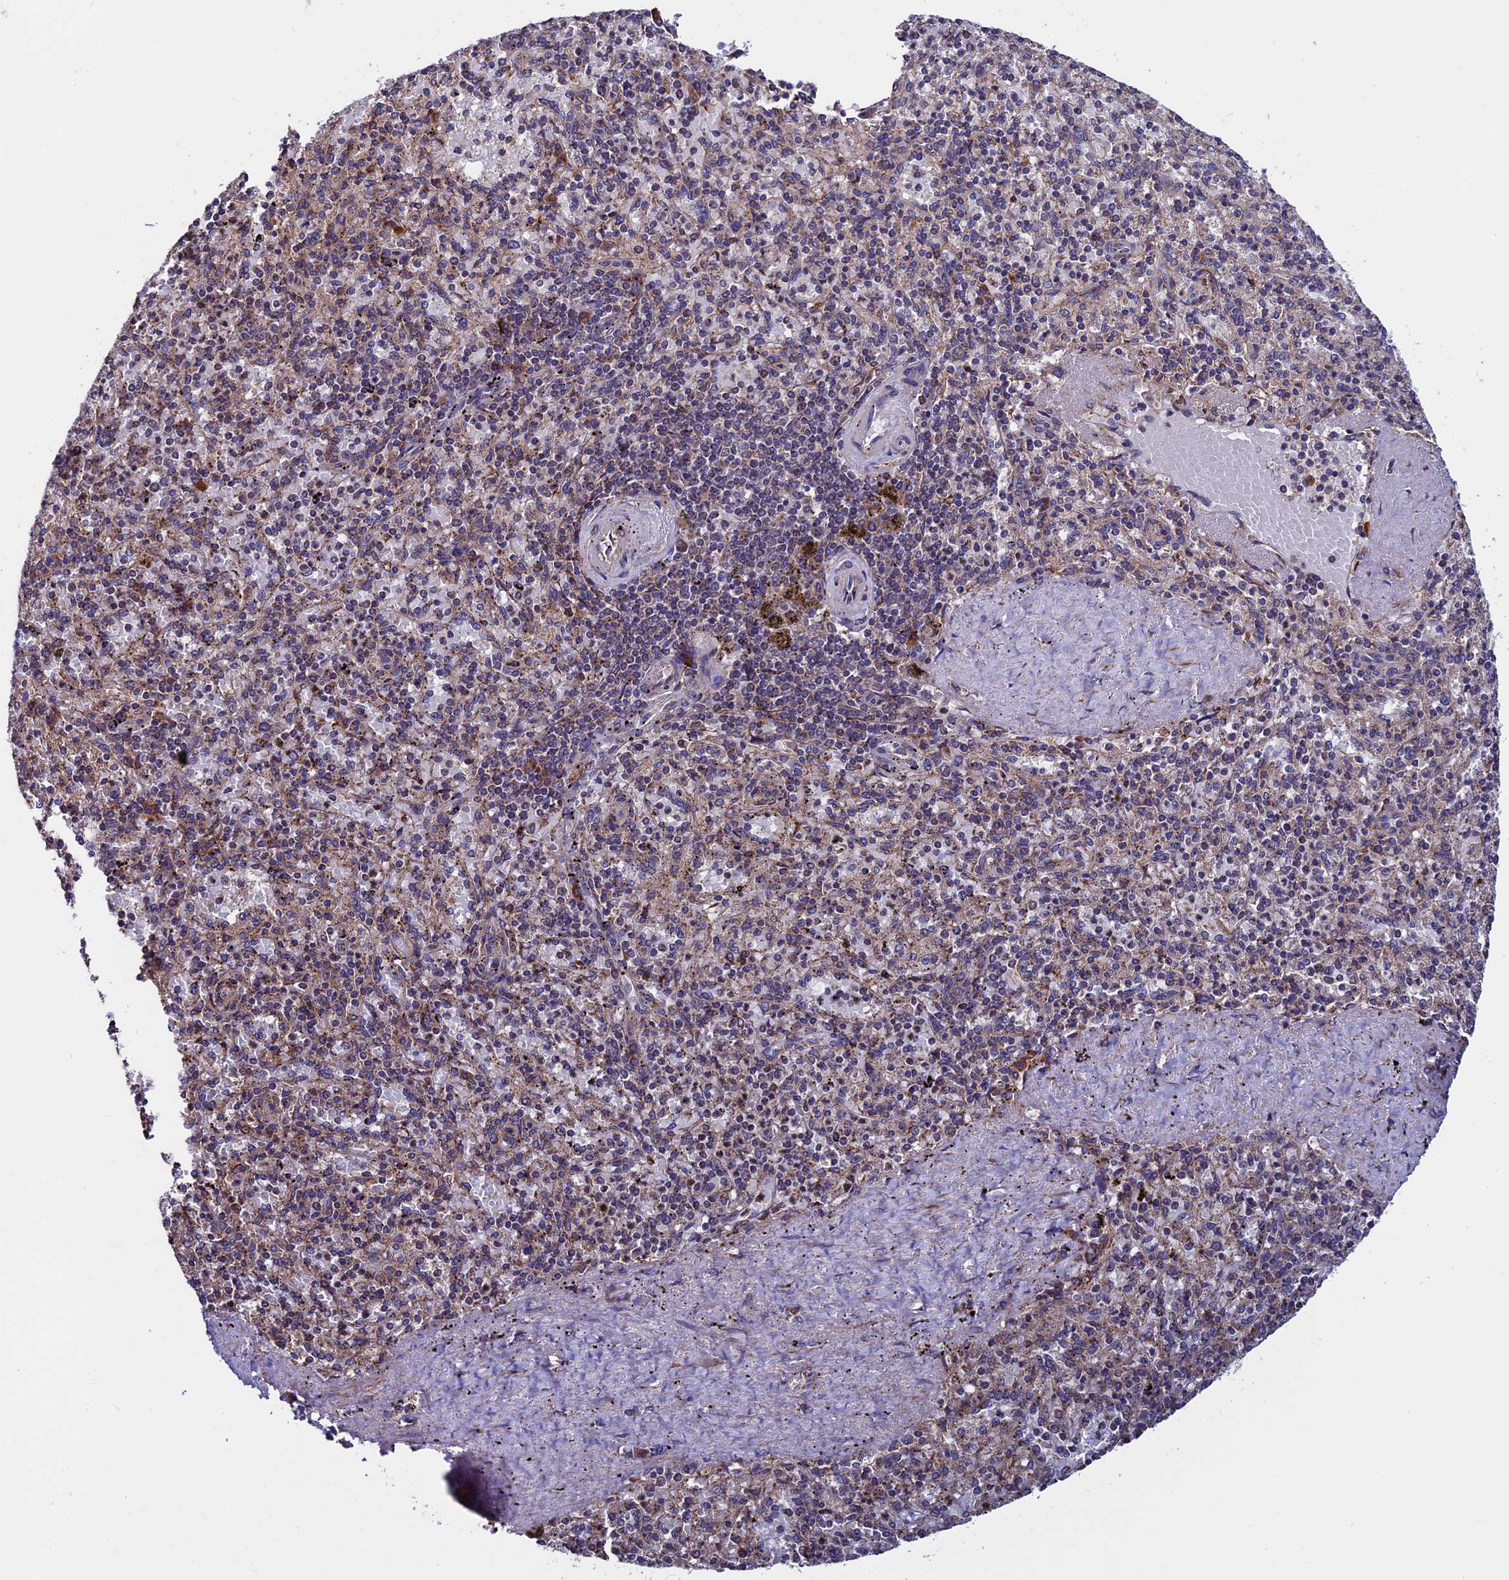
{"staining": {"intensity": "weak", "quantity": "25%-75%", "location": "cytoplasmic/membranous"}, "tissue": "spleen", "cell_type": "Cells in red pulp", "image_type": "normal", "snomed": [{"axis": "morphology", "description": "Normal tissue, NOS"}, {"axis": "topography", "description": "Spleen"}], "caption": "Immunohistochemistry staining of unremarkable spleen, which displays low levels of weak cytoplasmic/membranous positivity in approximately 25%-75% of cells in red pulp indicating weak cytoplasmic/membranous protein positivity. The staining was performed using DAB (3,3'-diaminobenzidine) (brown) for protein detection and nuclei were counterstained in hematoxylin (blue).", "gene": "RNF17", "patient": {"sex": "male", "age": 82}}